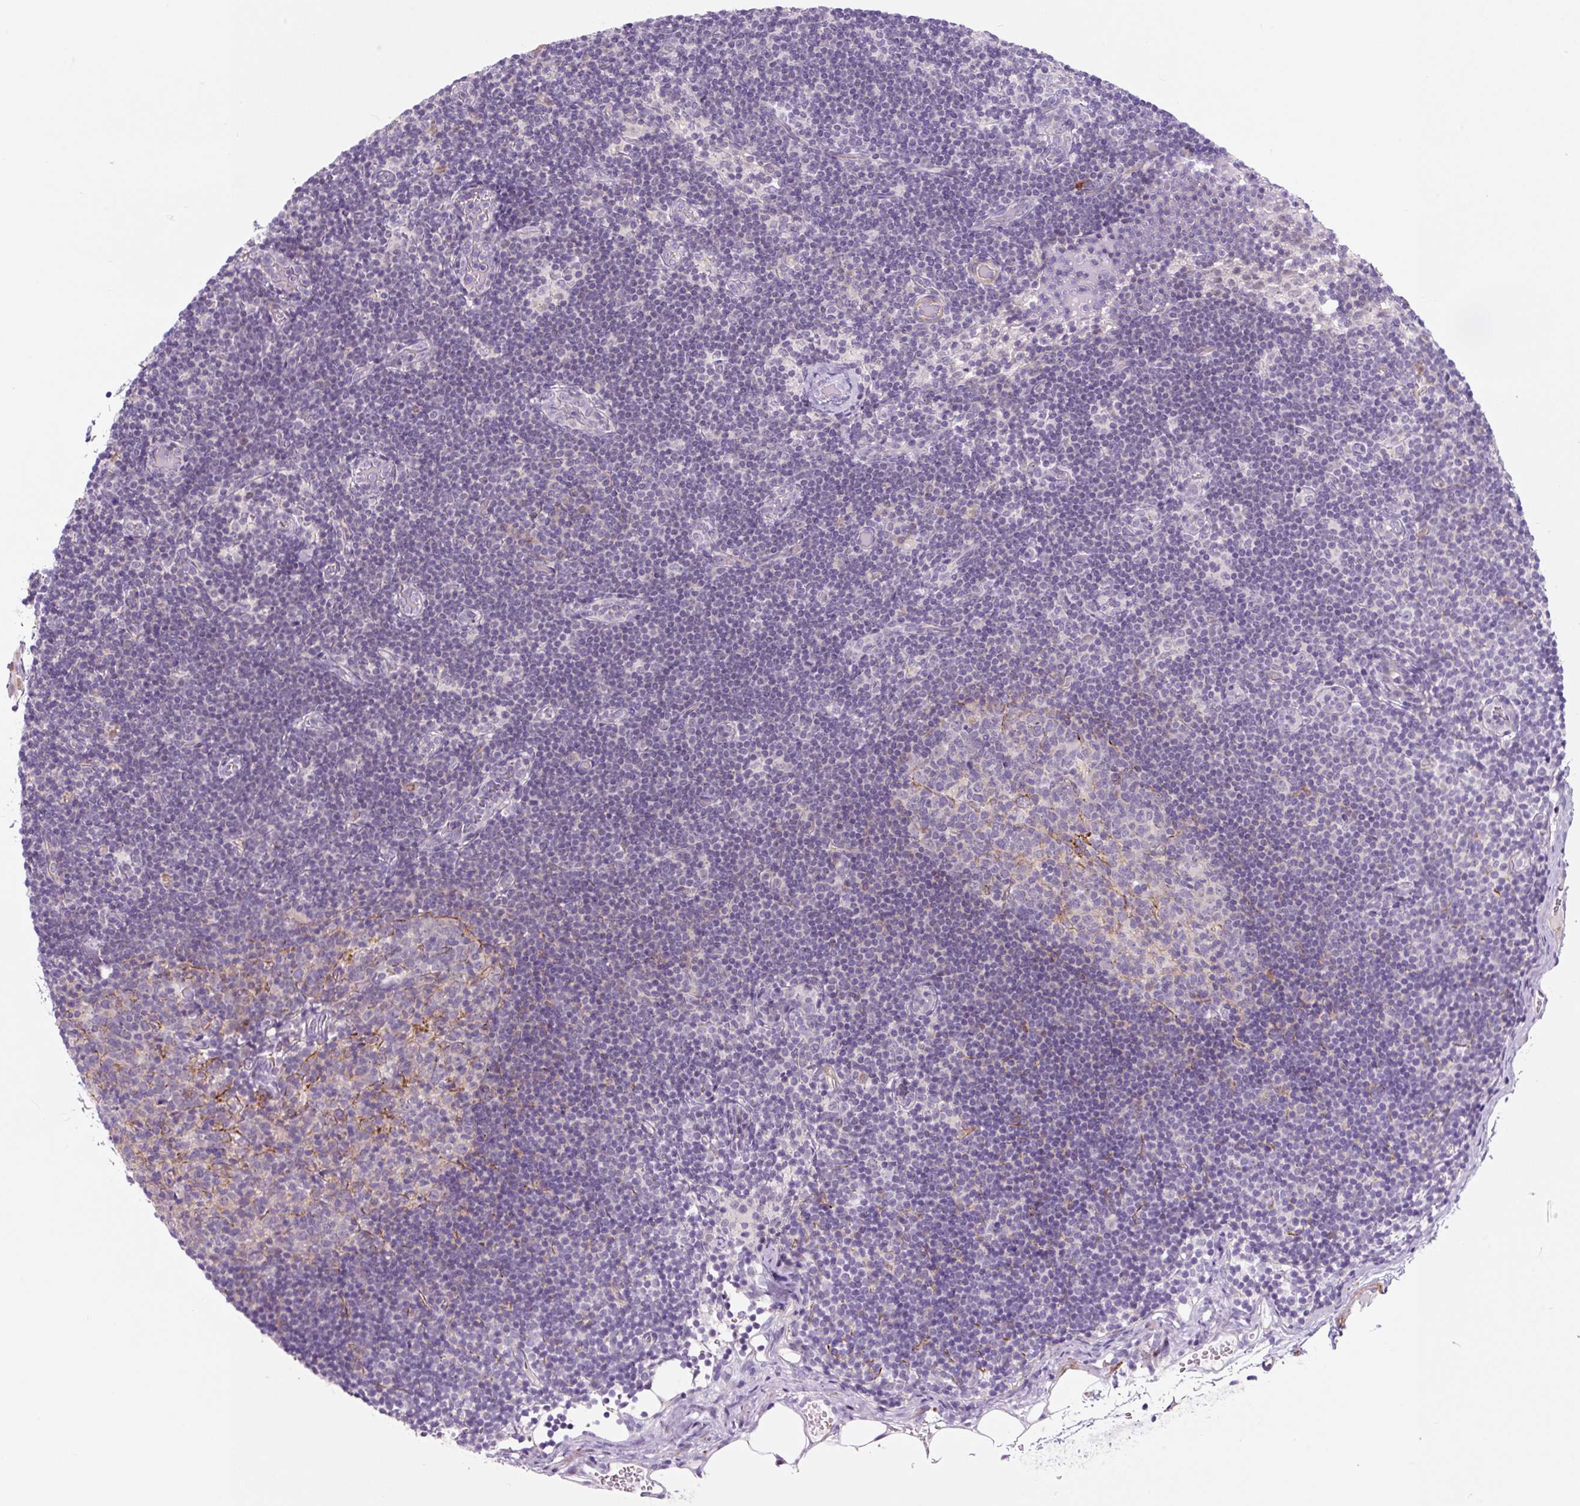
{"staining": {"intensity": "negative", "quantity": "none", "location": "none"}, "tissue": "lymph node", "cell_type": "Germinal center cells", "image_type": "normal", "snomed": [{"axis": "morphology", "description": "Normal tissue, NOS"}, {"axis": "topography", "description": "Lymph node"}], "caption": "The immunohistochemistry (IHC) micrograph has no significant expression in germinal center cells of lymph node. (DAB (3,3'-diaminobenzidine) IHC visualized using brightfield microscopy, high magnification).", "gene": "CCL25", "patient": {"sex": "female", "age": 31}}